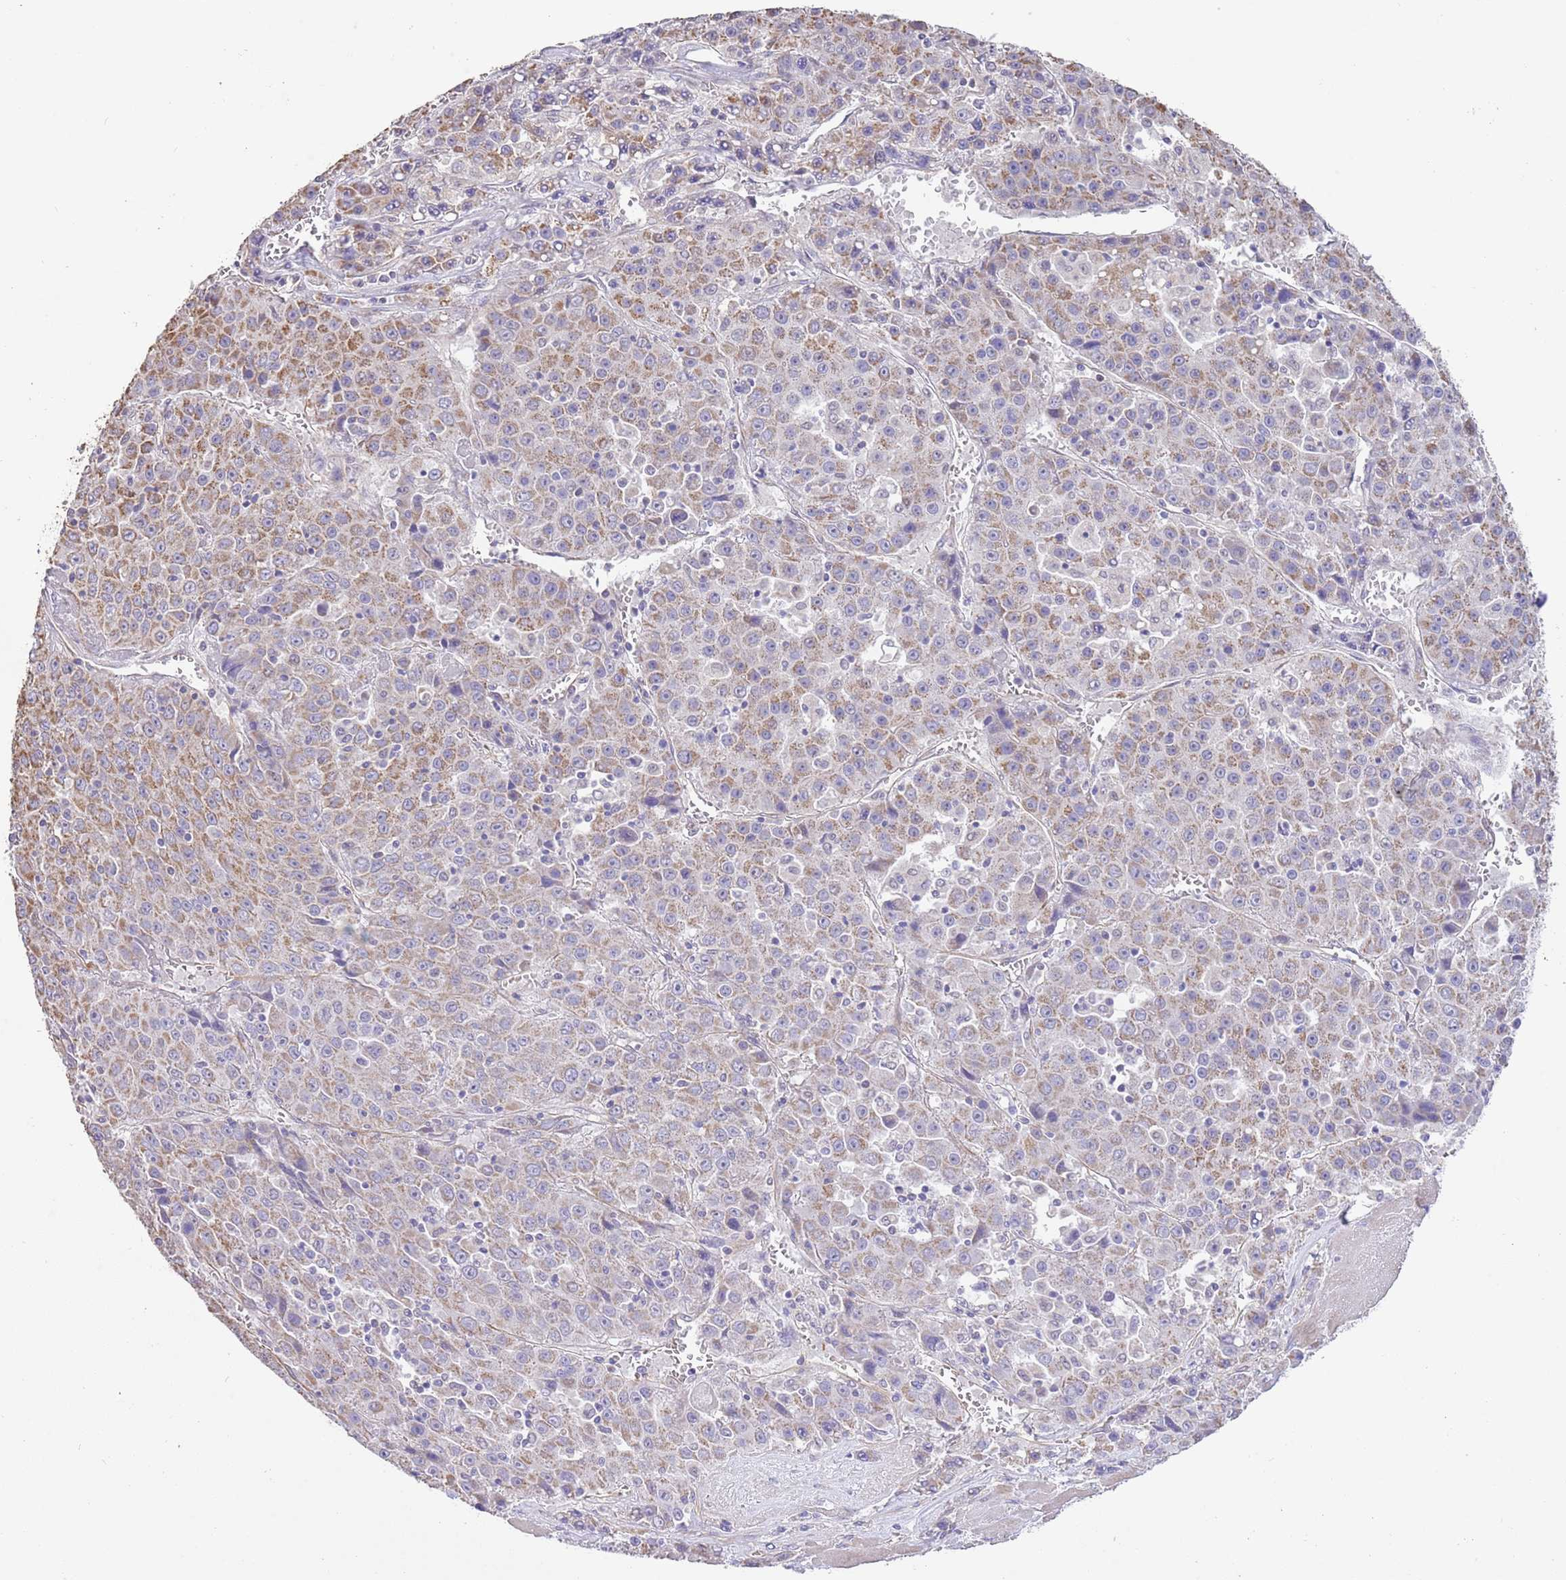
{"staining": {"intensity": "moderate", "quantity": ">75%", "location": "cytoplasmic/membranous"}, "tissue": "liver cancer", "cell_type": "Tumor cells", "image_type": "cancer", "snomed": [{"axis": "morphology", "description": "Carcinoma, Hepatocellular, NOS"}, {"axis": "topography", "description": "Liver"}], "caption": "Tumor cells display medium levels of moderate cytoplasmic/membranous positivity in about >75% of cells in liver cancer. The staining was performed using DAB to visualize the protein expression in brown, while the nuclei were stained in blue with hematoxylin (Magnification: 20x).", "gene": "DOCK9", "patient": {"sex": "female", "age": 53}}